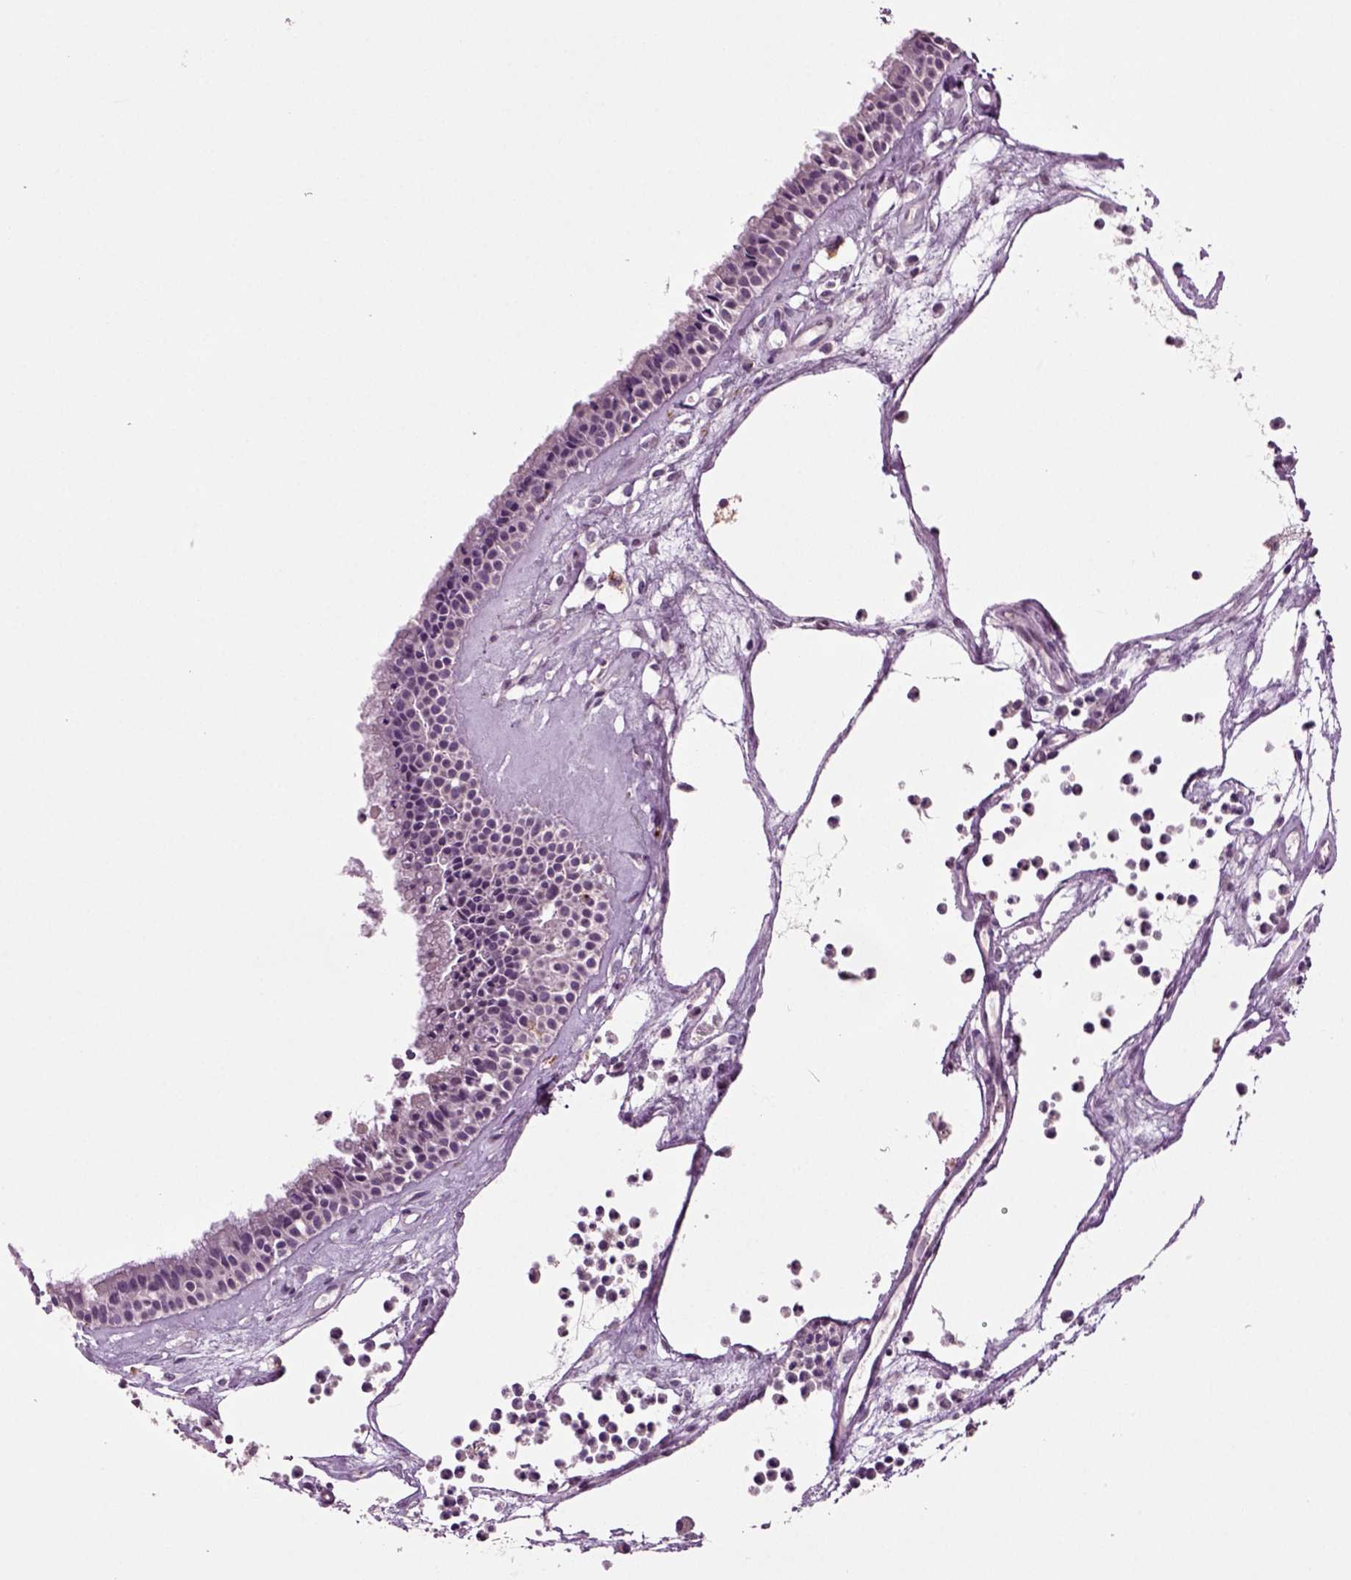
{"staining": {"intensity": "negative", "quantity": "none", "location": "none"}, "tissue": "nasopharynx", "cell_type": "Respiratory epithelial cells", "image_type": "normal", "snomed": [{"axis": "morphology", "description": "Normal tissue, NOS"}, {"axis": "topography", "description": "Nasopharynx"}], "caption": "Micrograph shows no protein positivity in respiratory epithelial cells of unremarkable nasopharynx.", "gene": "SLC17A6", "patient": {"sex": "female", "age": 47}}